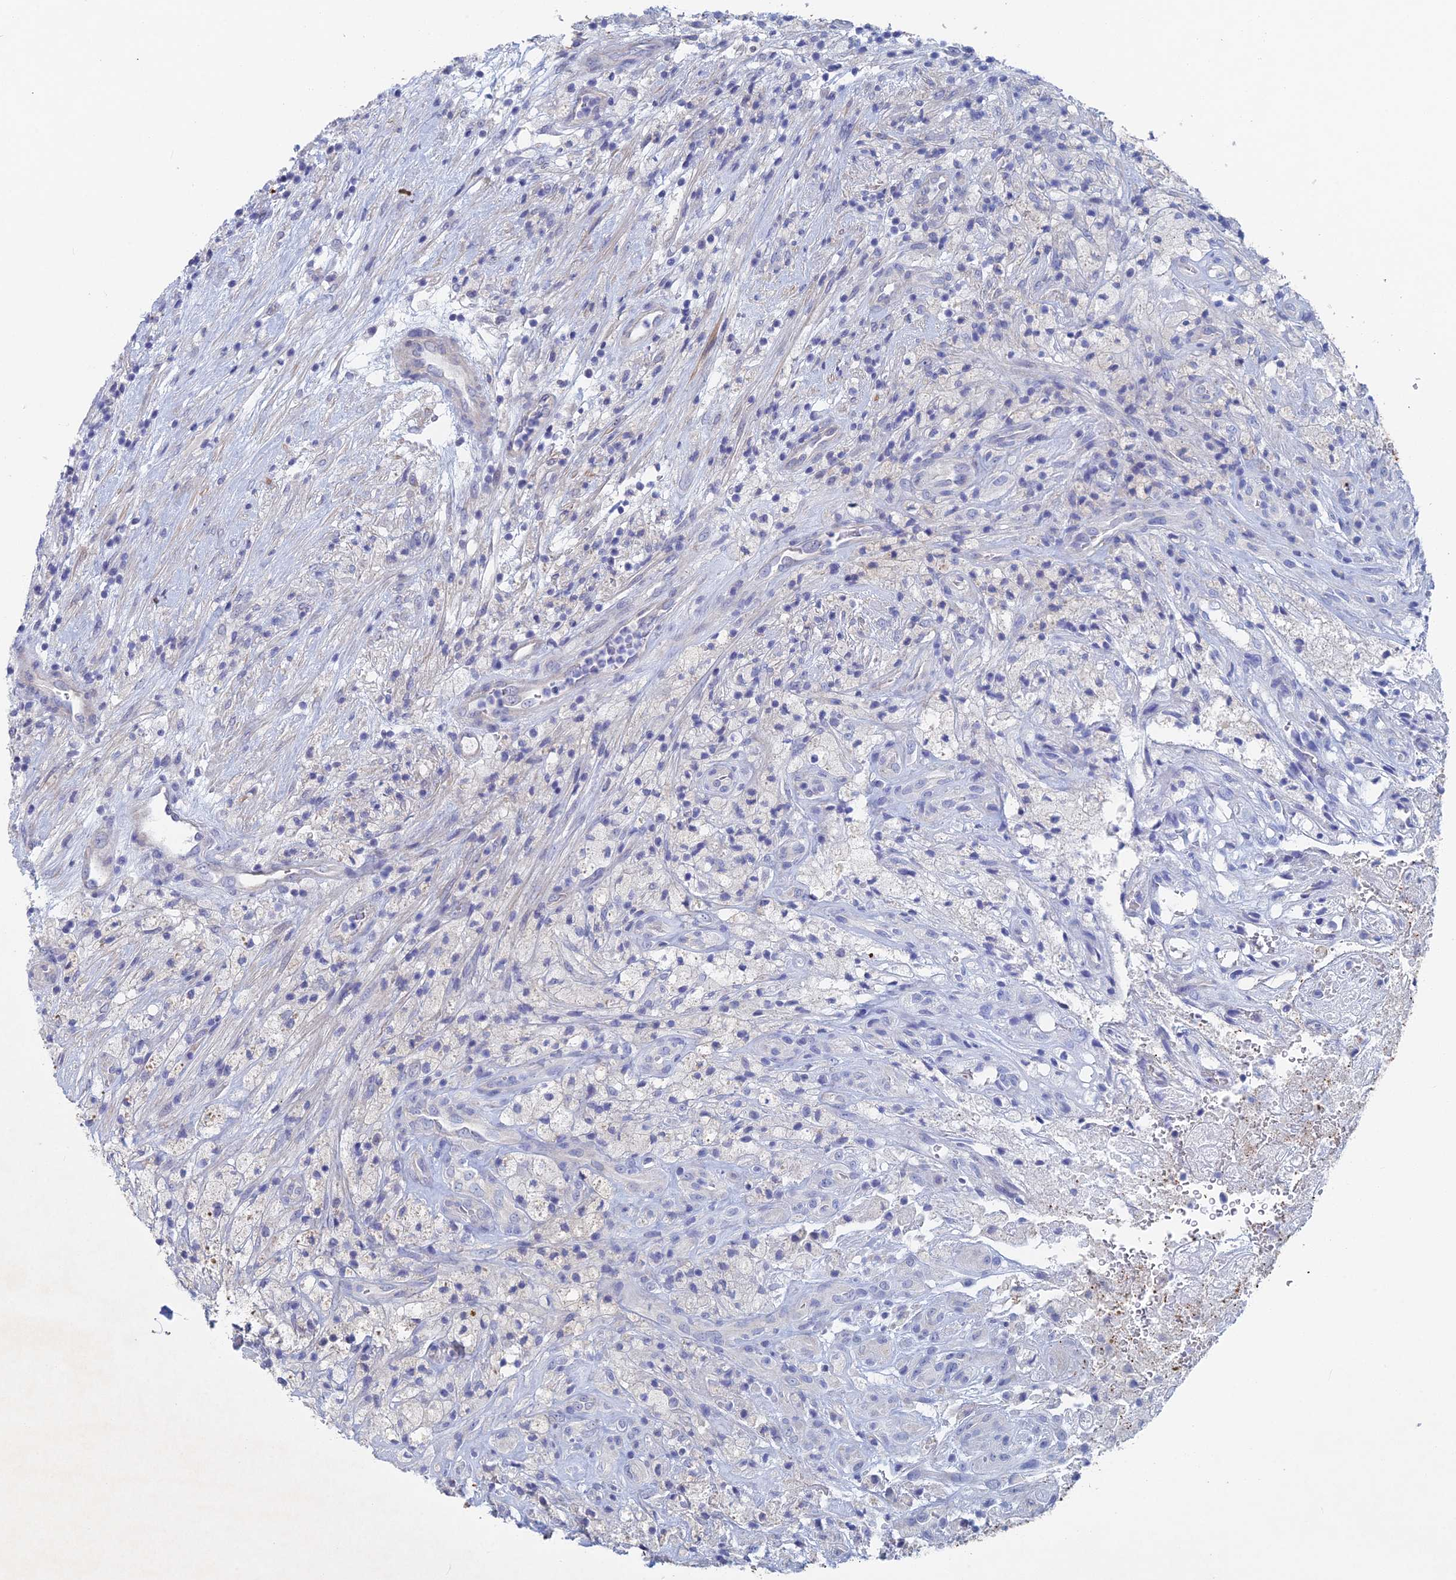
{"staining": {"intensity": "negative", "quantity": "none", "location": "none"}, "tissue": "glioma", "cell_type": "Tumor cells", "image_type": "cancer", "snomed": [{"axis": "morphology", "description": "Glioma, malignant, High grade"}, {"axis": "topography", "description": "Brain"}], "caption": "Protein analysis of glioma shows no significant positivity in tumor cells.", "gene": "GMNC", "patient": {"sex": "male", "age": 69}}